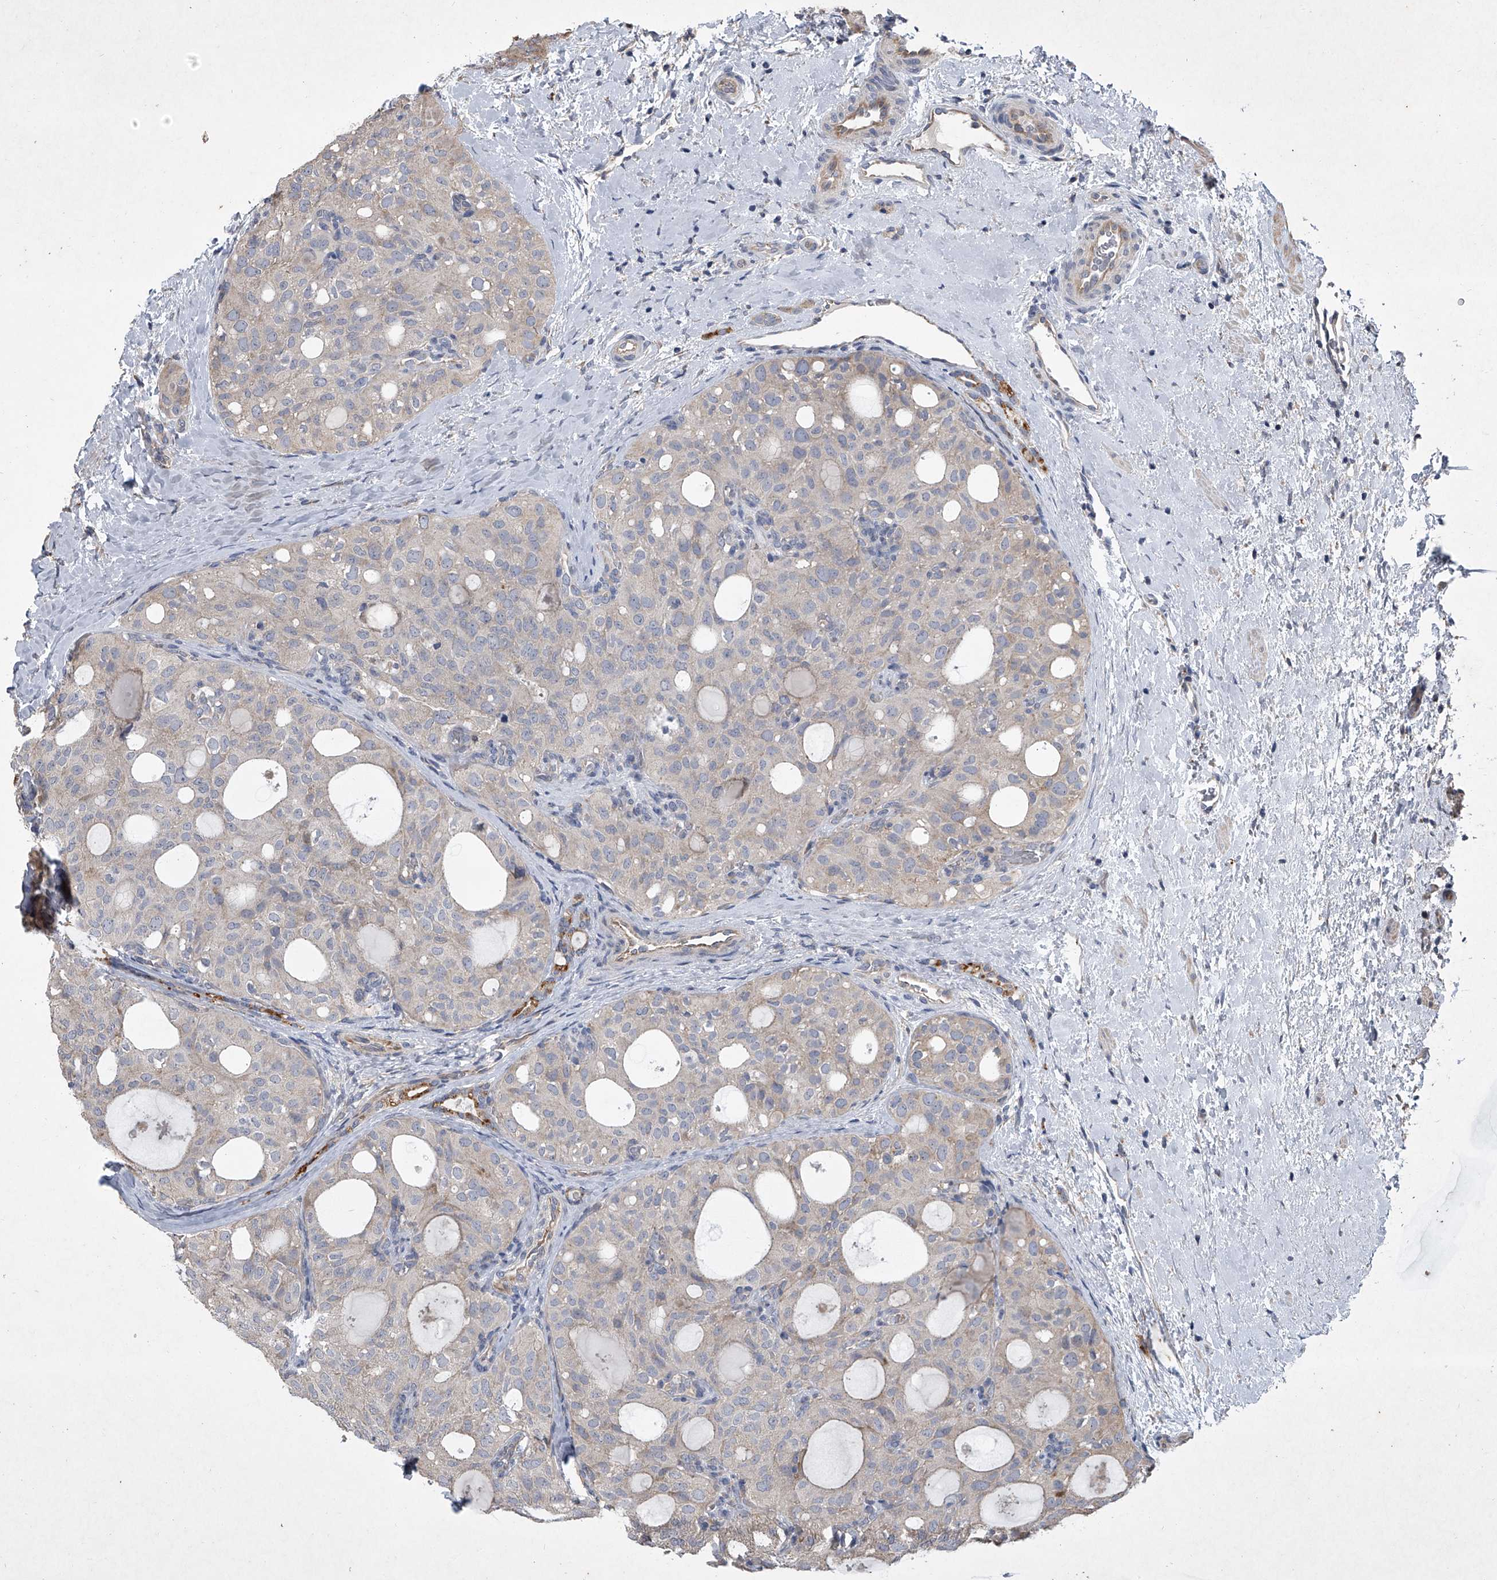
{"staining": {"intensity": "negative", "quantity": "none", "location": "none"}, "tissue": "thyroid cancer", "cell_type": "Tumor cells", "image_type": "cancer", "snomed": [{"axis": "morphology", "description": "Follicular adenoma carcinoma, NOS"}, {"axis": "topography", "description": "Thyroid gland"}], "caption": "The histopathology image demonstrates no significant expression in tumor cells of follicular adenoma carcinoma (thyroid).", "gene": "DOCK9", "patient": {"sex": "male", "age": 75}}